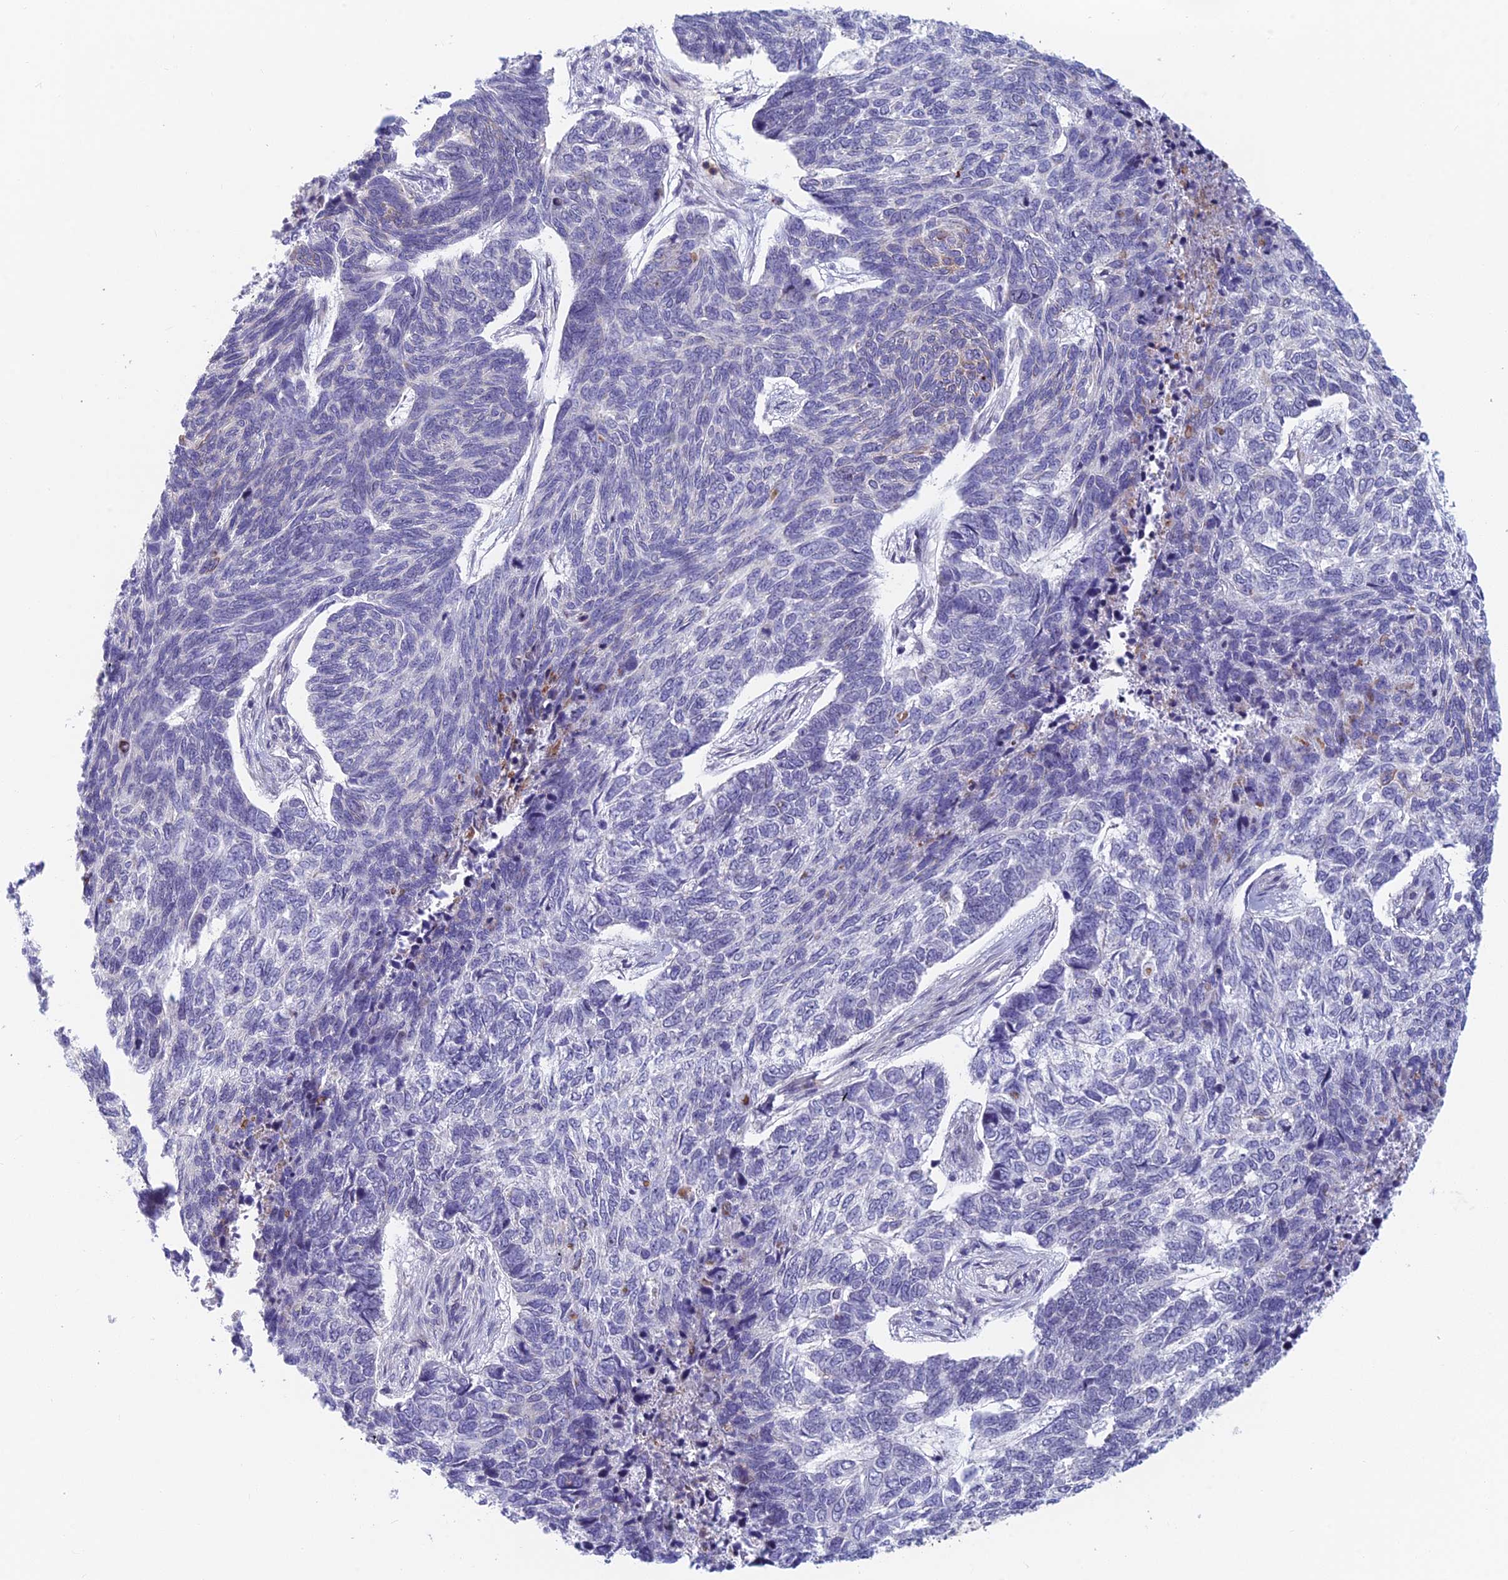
{"staining": {"intensity": "negative", "quantity": "none", "location": "none"}, "tissue": "skin cancer", "cell_type": "Tumor cells", "image_type": "cancer", "snomed": [{"axis": "morphology", "description": "Basal cell carcinoma"}, {"axis": "topography", "description": "Skin"}], "caption": "Tumor cells show no significant protein expression in skin basal cell carcinoma.", "gene": "PPP1R26", "patient": {"sex": "female", "age": 65}}